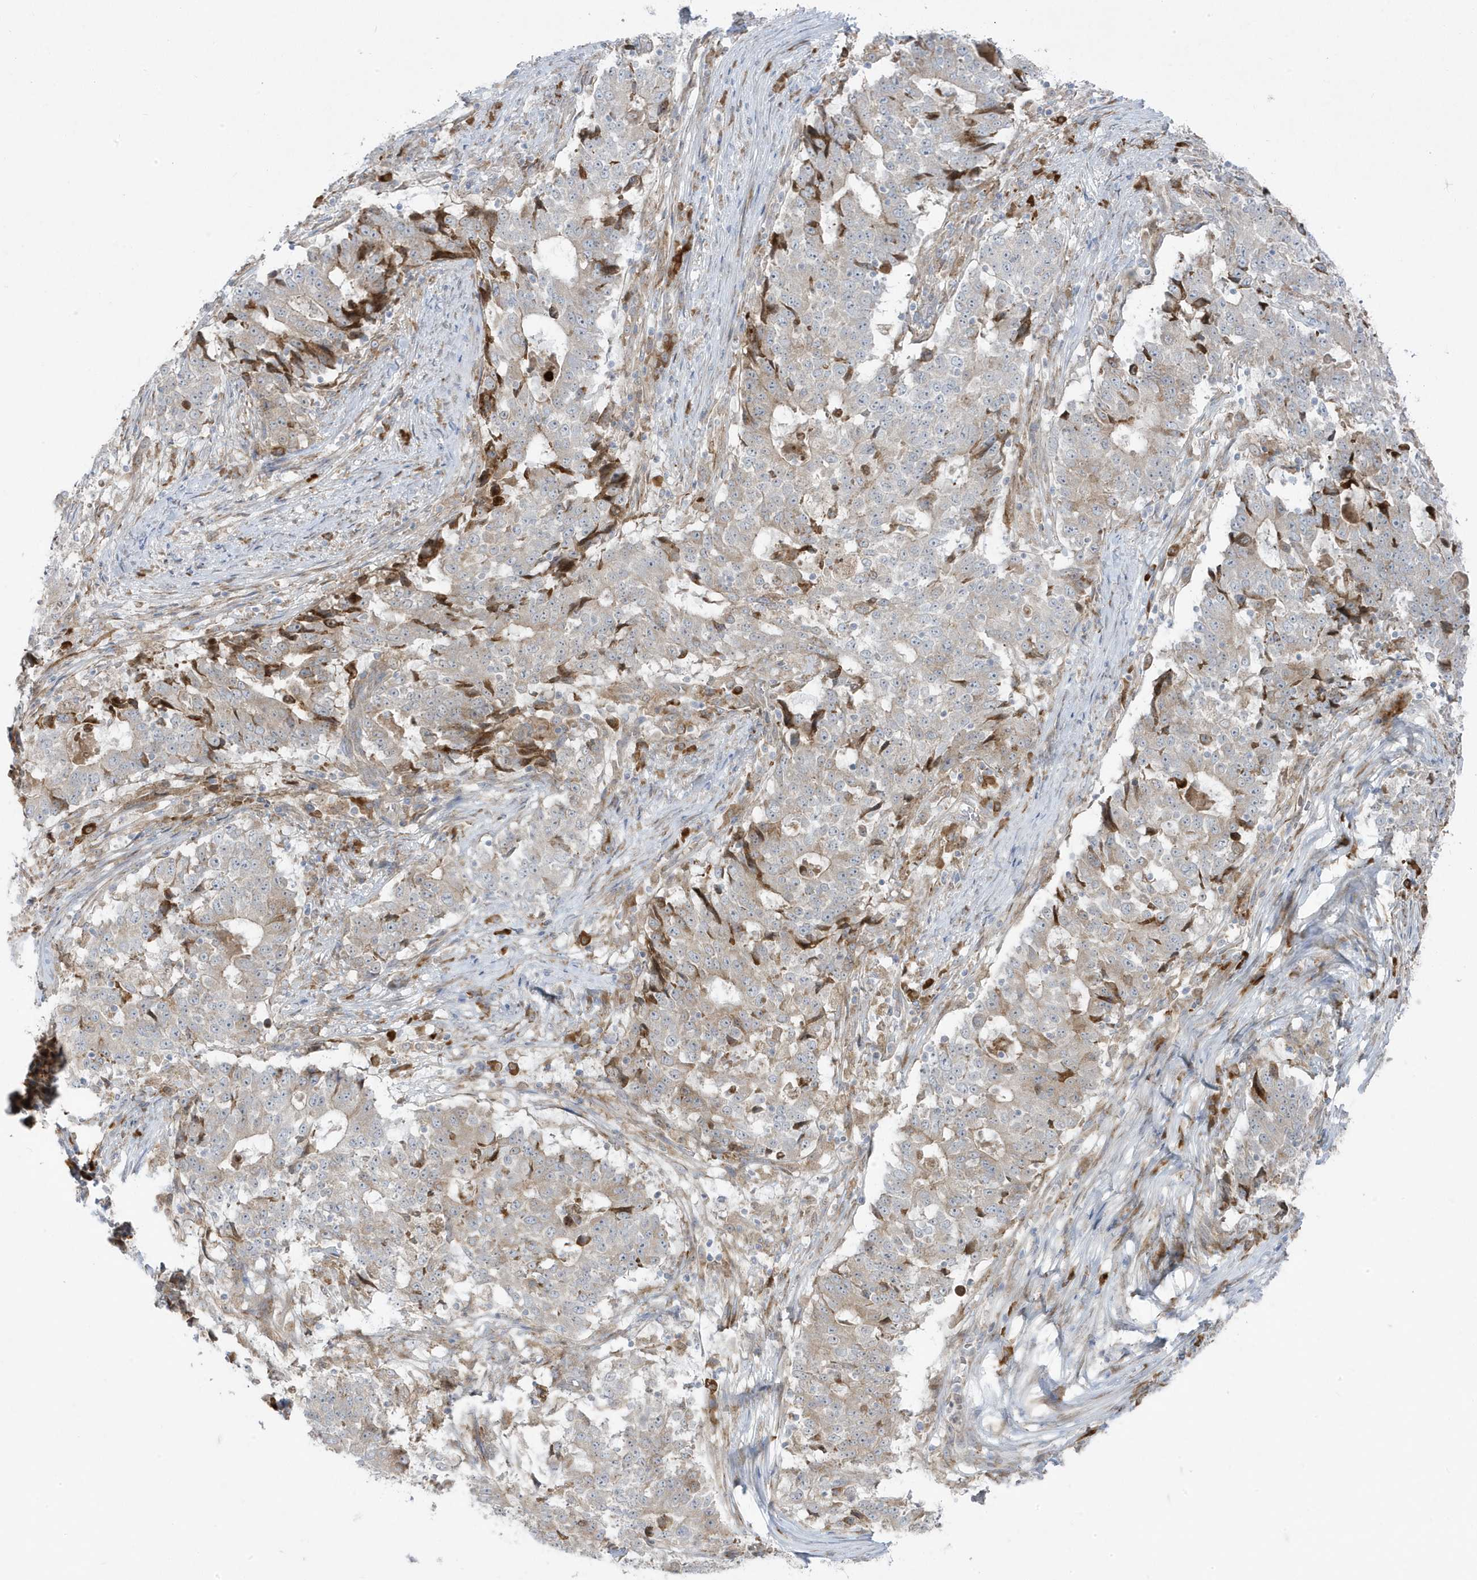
{"staining": {"intensity": "weak", "quantity": "25%-75%", "location": "cytoplasmic/membranous"}, "tissue": "stomach cancer", "cell_type": "Tumor cells", "image_type": "cancer", "snomed": [{"axis": "morphology", "description": "Adenocarcinoma, NOS"}, {"axis": "topography", "description": "Stomach"}], "caption": "A high-resolution histopathology image shows IHC staining of stomach cancer, which displays weak cytoplasmic/membranous expression in approximately 25%-75% of tumor cells.", "gene": "ZNF654", "patient": {"sex": "male", "age": 59}}